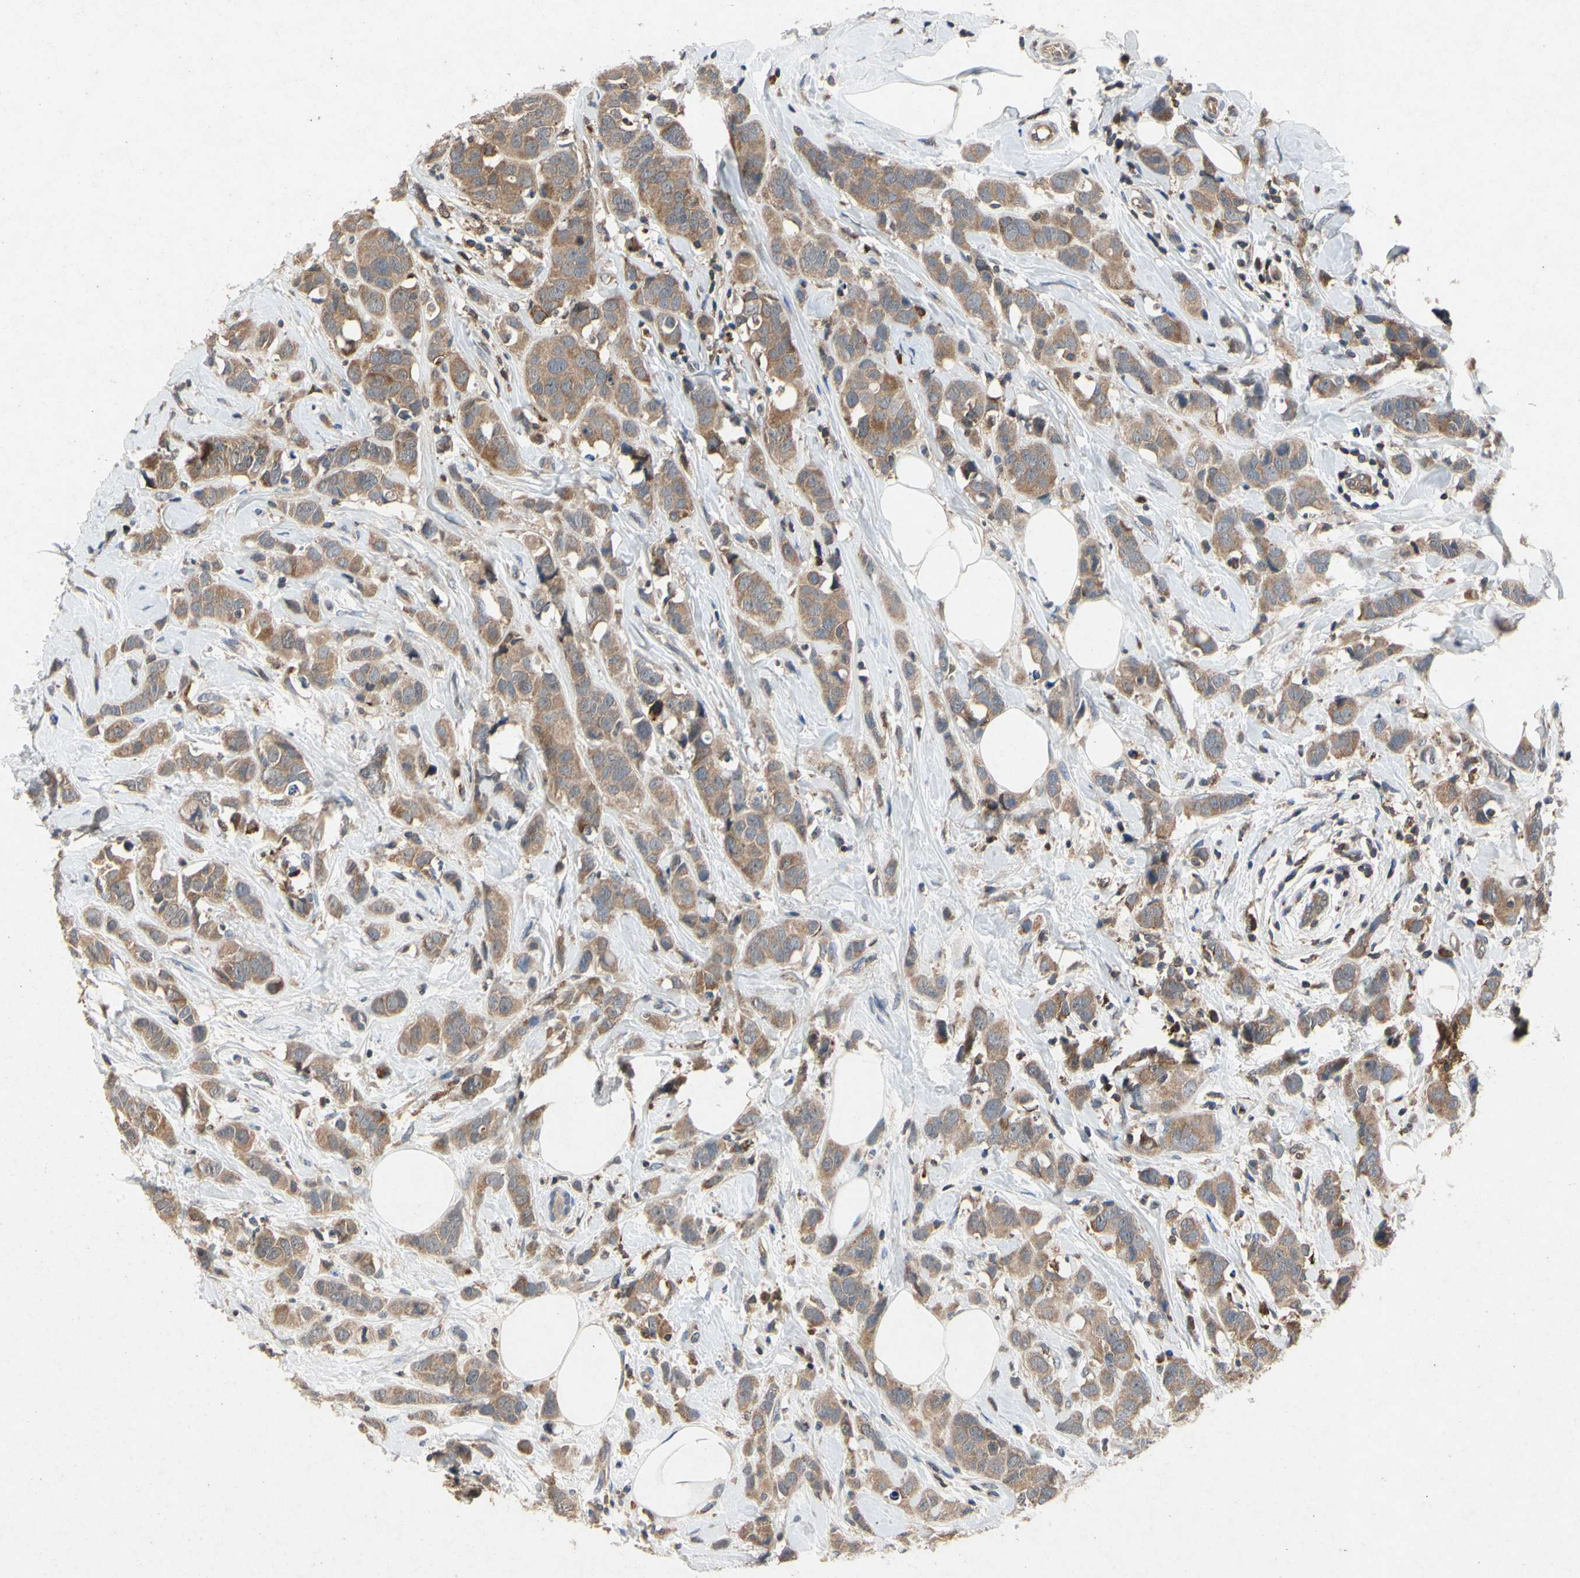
{"staining": {"intensity": "moderate", "quantity": ">75%", "location": "cytoplasmic/membranous"}, "tissue": "breast cancer", "cell_type": "Tumor cells", "image_type": "cancer", "snomed": [{"axis": "morphology", "description": "Normal tissue, NOS"}, {"axis": "morphology", "description": "Duct carcinoma"}, {"axis": "topography", "description": "Breast"}], "caption": "Tumor cells reveal medium levels of moderate cytoplasmic/membranous positivity in about >75% of cells in invasive ductal carcinoma (breast).", "gene": "RPS6KA1", "patient": {"sex": "female", "age": 50}}